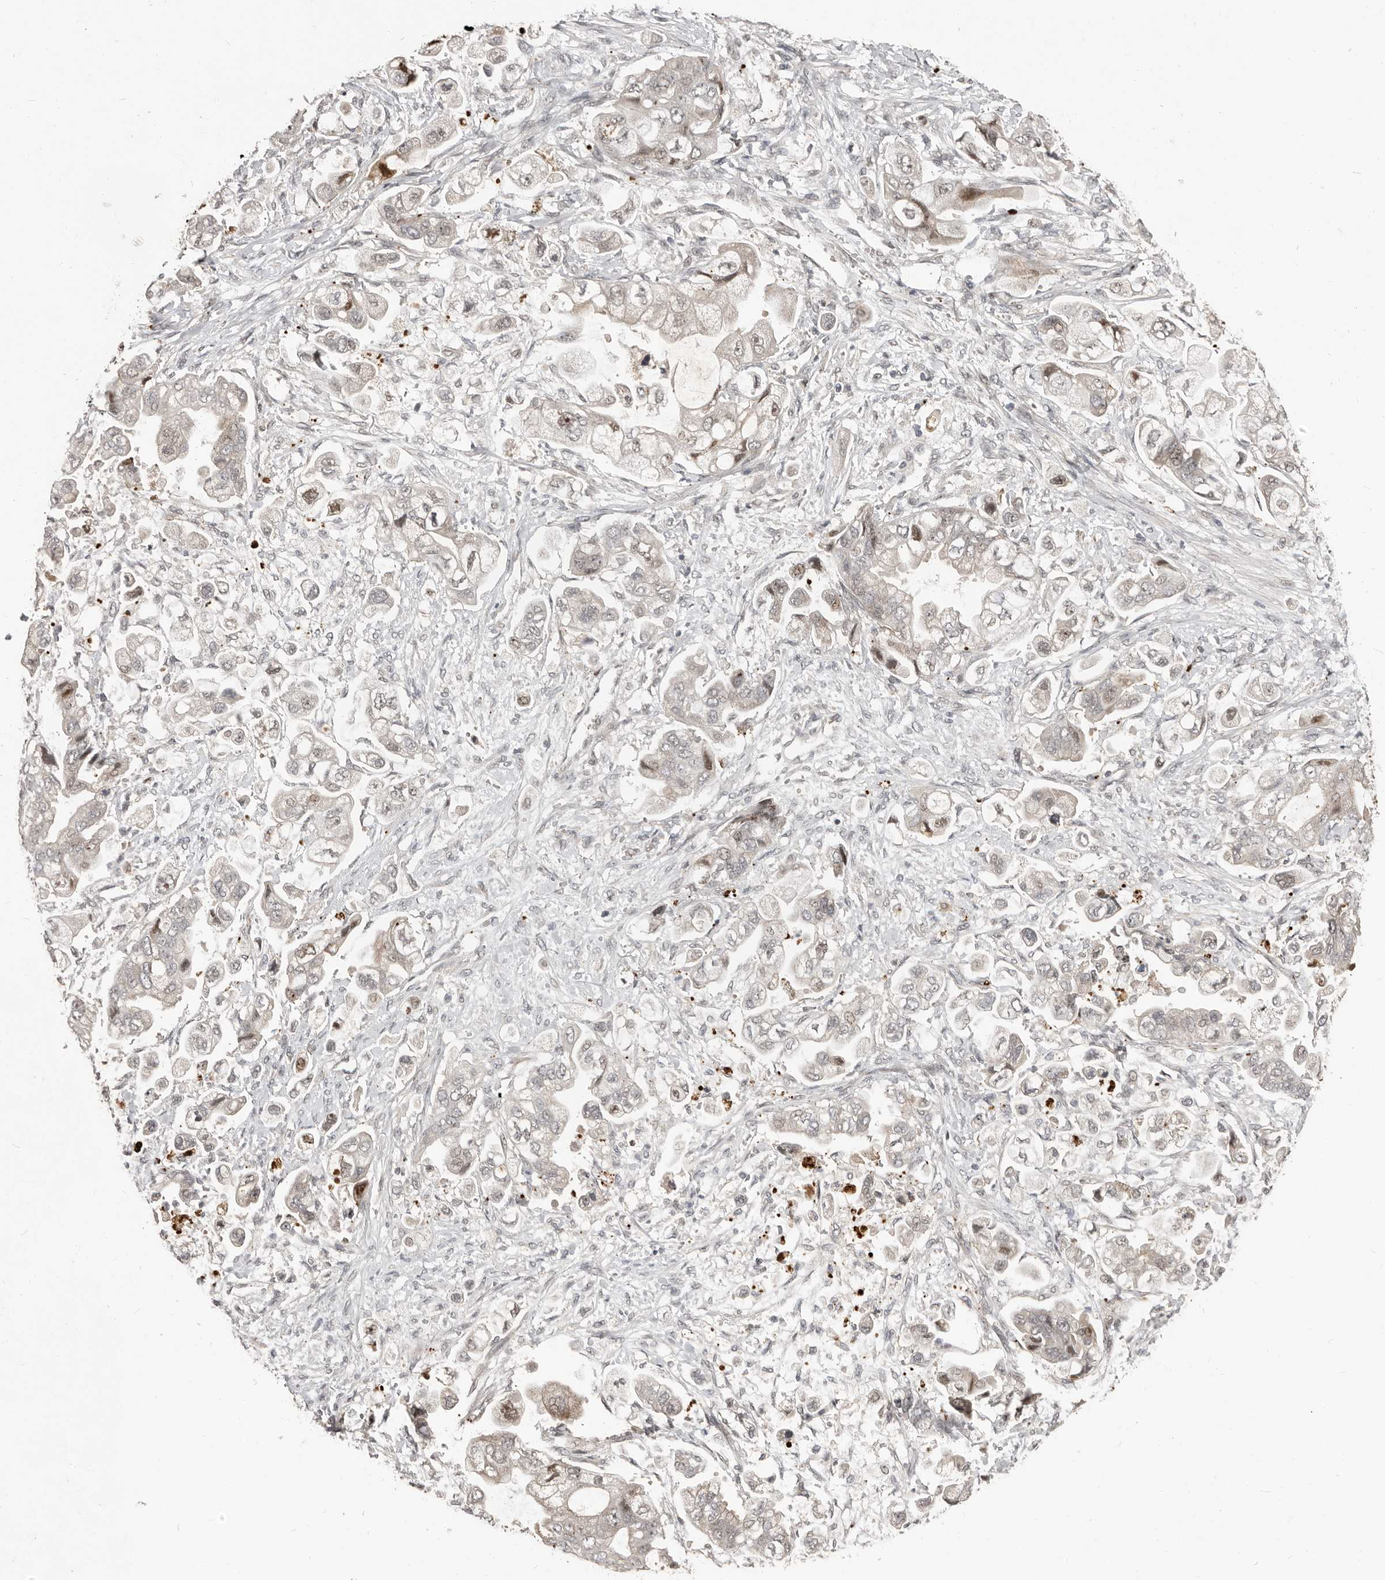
{"staining": {"intensity": "weak", "quantity": "<25%", "location": "cytoplasmic/membranous,nuclear"}, "tissue": "stomach cancer", "cell_type": "Tumor cells", "image_type": "cancer", "snomed": [{"axis": "morphology", "description": "Adenocarcinoma, NOS"}, {"axis": "topography", "description": "Stomach"}], "caption": "Stomach adenocarcinoma was stained to show a protein in brown. There is no significant expression in tumor cells.", "gene": "APOL6", "patient": {"sex": "male", "age": 62}}